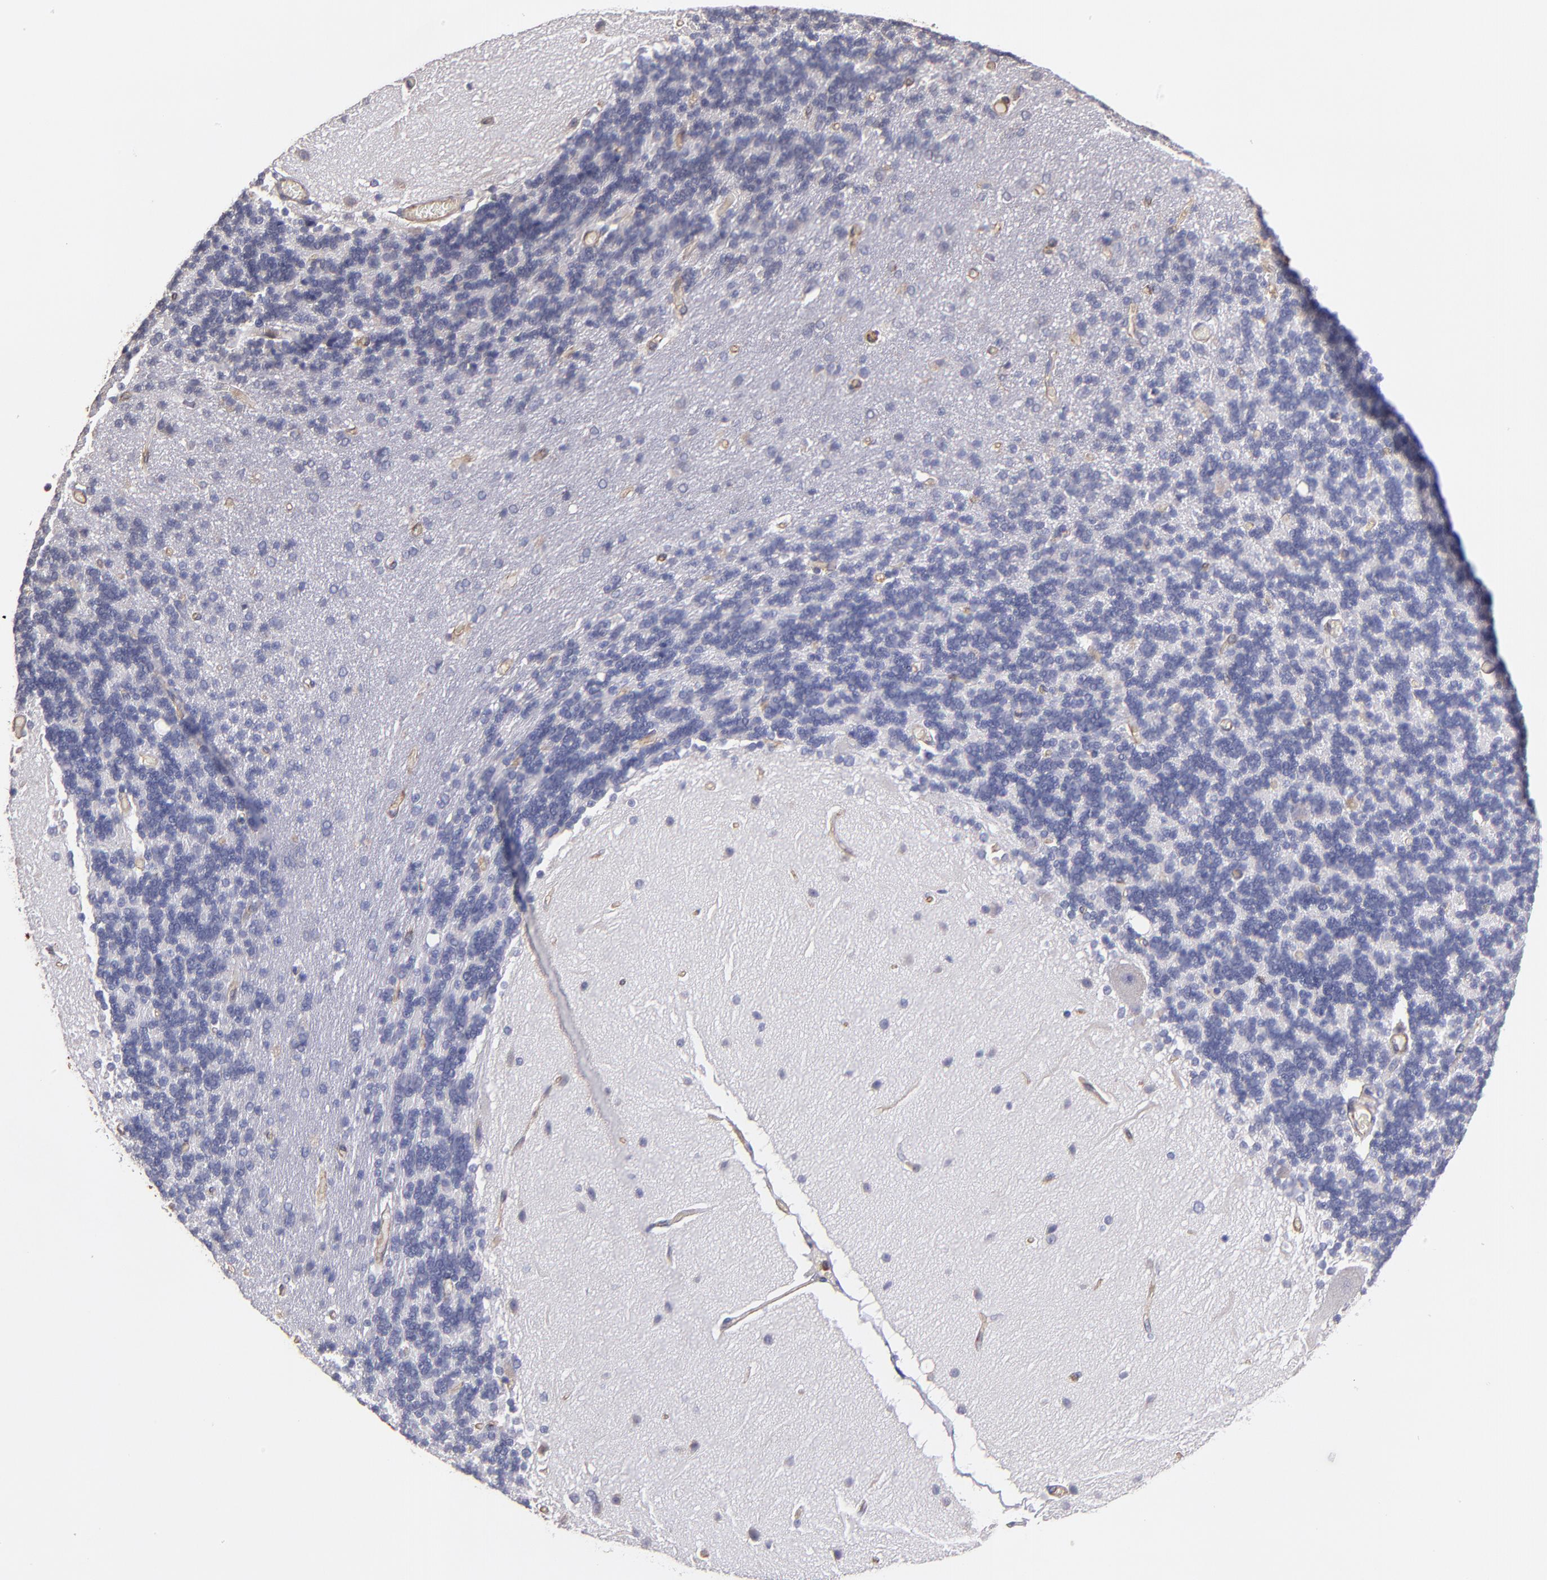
{"staining": {"intensity": "negative", "quantity": "none", "location": "none"}, "tissue": "cerebellum", "cell_type": "Cells in granular layer", "image_type": "normal", "snomed": [{"axis": "morphology", "description": "Normal tissue, NOS"}, {"axis": "topography", "description": "Cerebellum"}], "caption": "There is no significant positivity in cells in granular layer of cerebellum. (Stains: DAB (3,3'-diaminobenzidine) immunohistochemistry (IHC) with hematoxylin counter stain, Microscopy: brightfield microscopy at high magnification).", "gene": "ABCC1", "patient": {"sex": "female", "age": 54}}